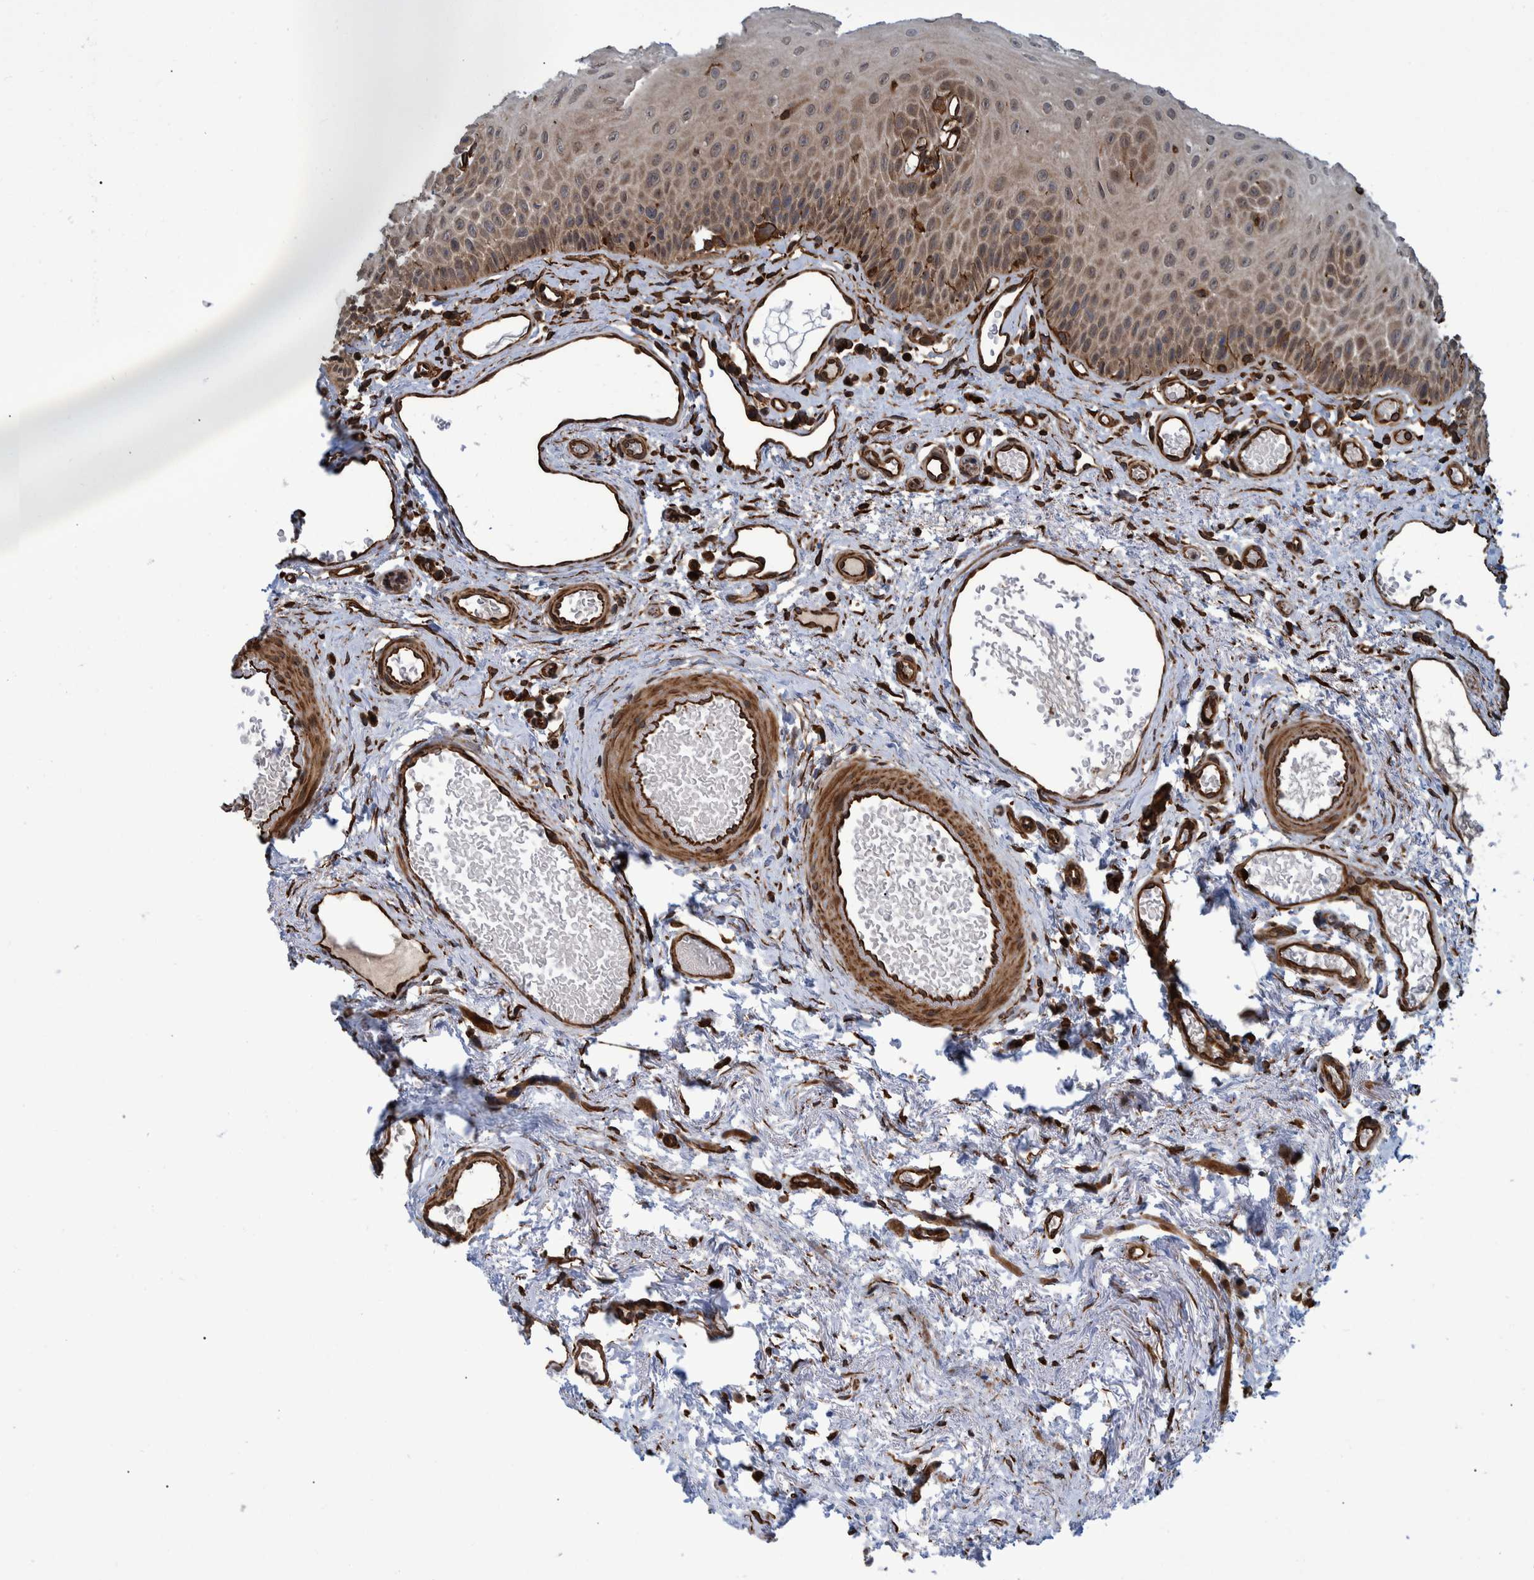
{"staining": {"intensity": "moderate", "quantity": "25%-75%", "location": "cytoplasmic/membranous"}, "tissue": "oral mucosa", "cell_type": "Squamous epithelial cells", "image_type": "normal", "snomed": [{"axis": "morphology", "description": "Normal tissue, NOS"}, {"axis": "topography", "description": "Skeletal muscle"}, {"axis": "topography", "description": "Oral tissue"}, {"axis": "topography", "description": "Peripheral nerve tissue"}], "caption": "Protein expression analysis of unremarkable oral mucosa exhibits moderate cytoplasmic/membranous staining in about 25%-75% of squamous epithelial cells. (IHC, brightfield microscopy, high magnification).", "gene": "TNFRSF10B", "patient": {"sex": "female", "age": 84}}